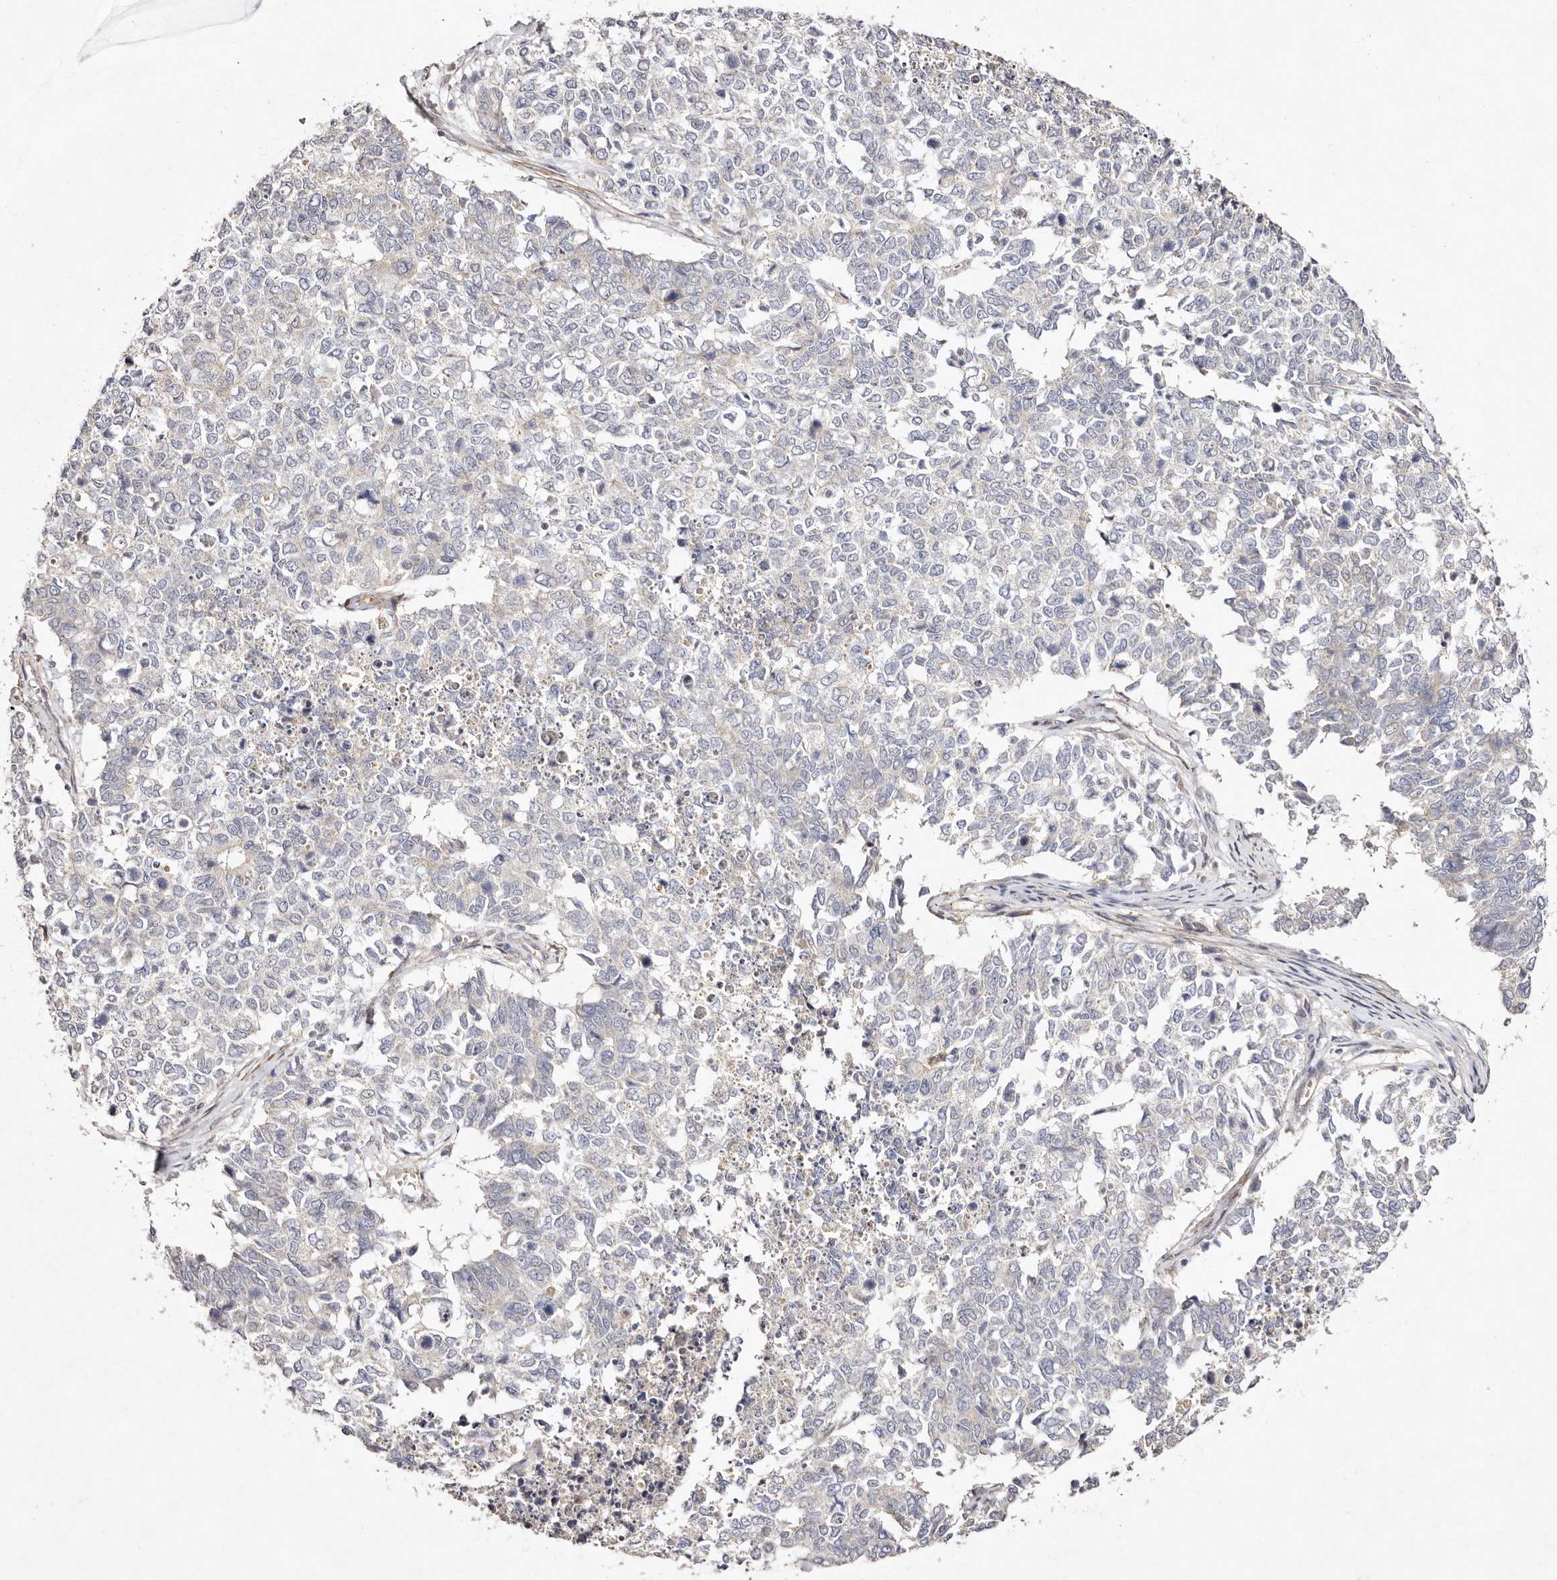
{"staining": {"intensity": "negative", "quantity": "none", "location": "none"}, "tissue": "cervical cancer", "cell_type": "Tumor cells", "image_type": "cancer", "snomed": [{"axis": "morphology", "description": "Squamous cell carcinoma, NOS"}, {"axis": "topography", "description": "Cervix"}], "caption": "Protein analysis of cervical cancer exhibits no significant positivity in tumor cells.", "gene": "MTMR11", "patient": {"sex": "female", "age": 63}}